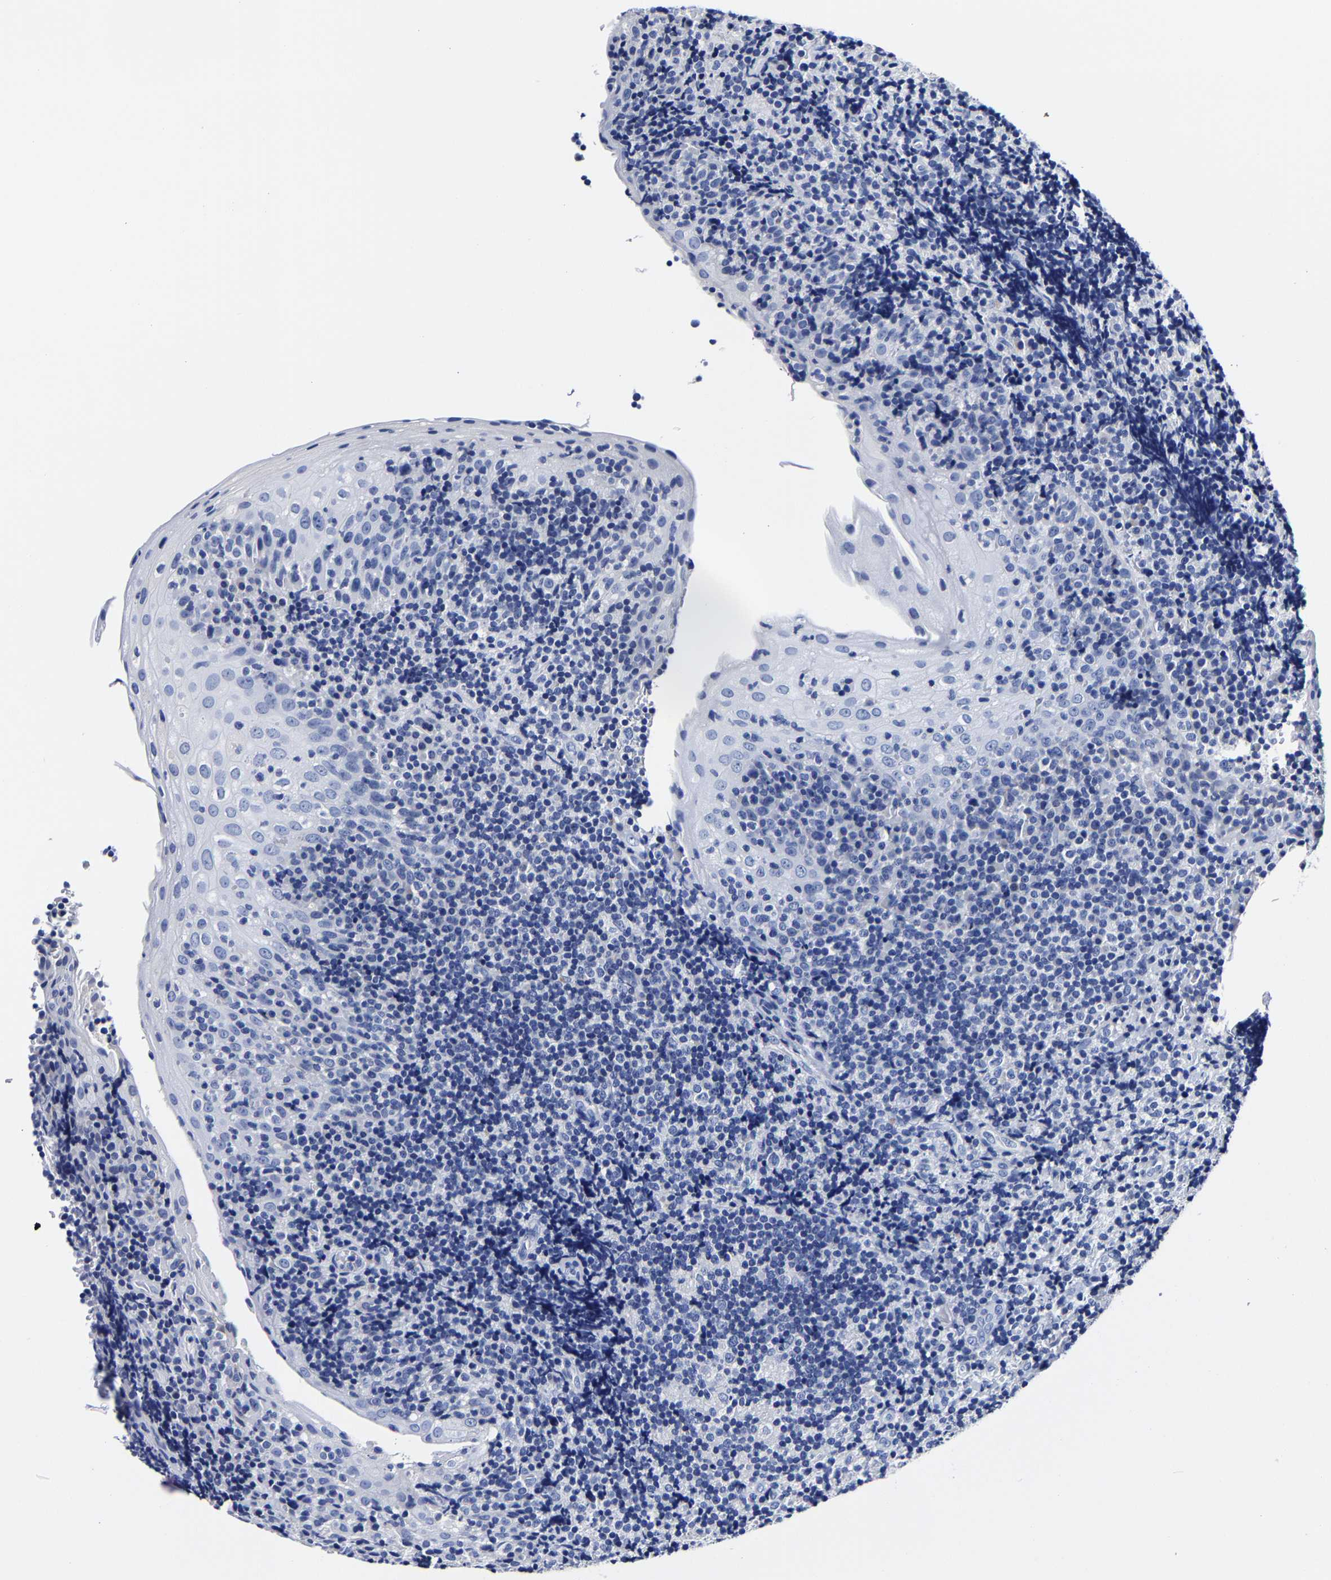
{"staining": {"intensity": "negative", "quantity": "none", "location": "none"}, "tissue": "tonsil", "cell_type": "Germinal center cells", "image_type": "normal", "snomed": [{"axis": "morphology", "description": "Normal tissue, NOS"}, {"axis": "topography", "description": "Tonsil"}], "caption": "Image shows no protein staining in germinal center cells of normal tonsil.", "gene": "CPA2", "patient": {"sex": "male", "age": 37}}